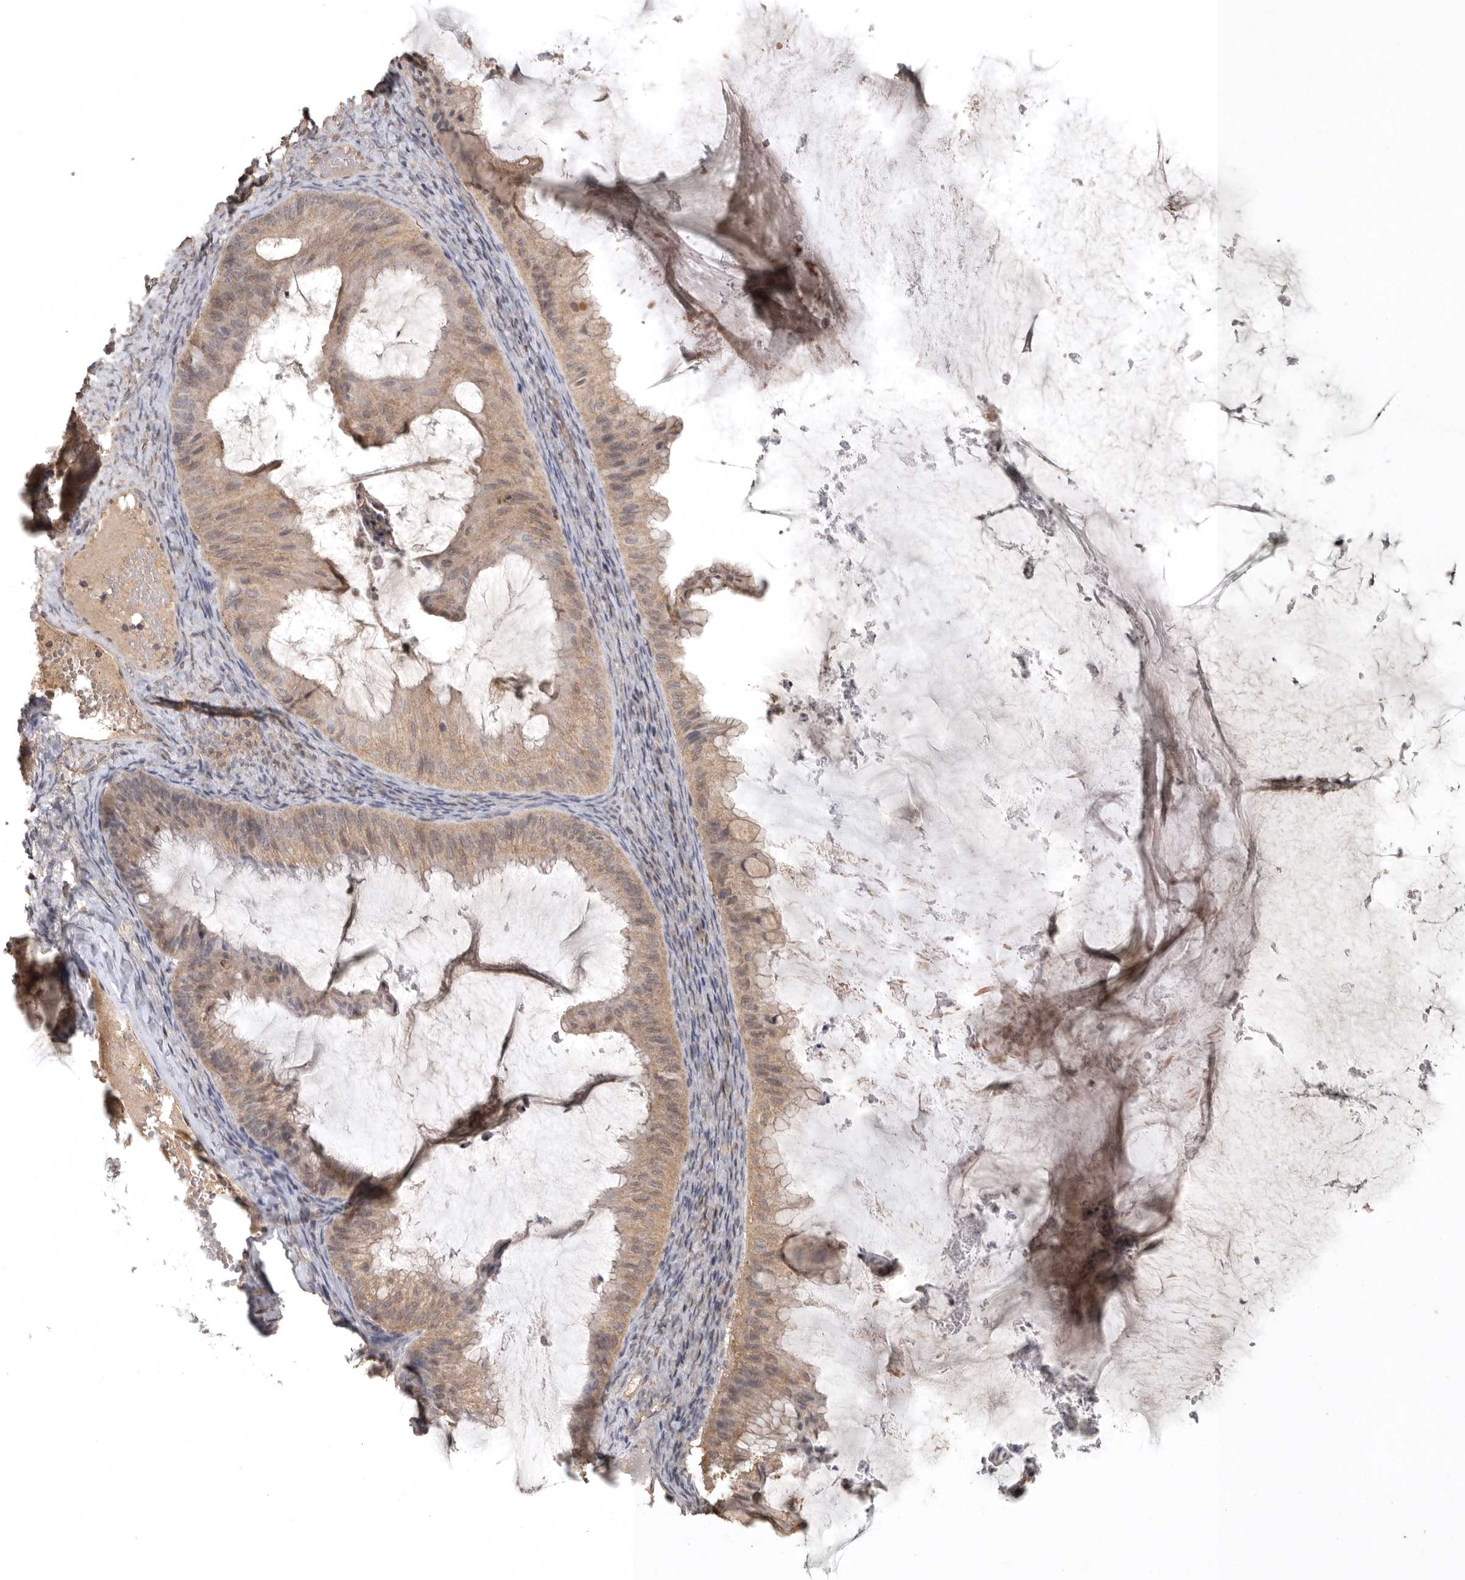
{"staining": {"intensity": "weak", "quantity": ">75%", "location": "cytoplasmic/membranous"}, "tissue": "ovarian cancer", "cell_type": "Tumor cells", "image_type": "cancer", "snomed": [{"axis": "morphology", "description": "Cystadenocarcinoma, mucinous, NOS"}, {"axis": "topography", "description": "Ovary"}], "caption": "About >75% of tumor cells in human ovarian cancer exhibit weak cytoplasmic/membranous protein staining as visualized by brown immunohistochemical staining.", "gene": "ADAMTS4", "patient": {"sex": "female", "age": 61}}